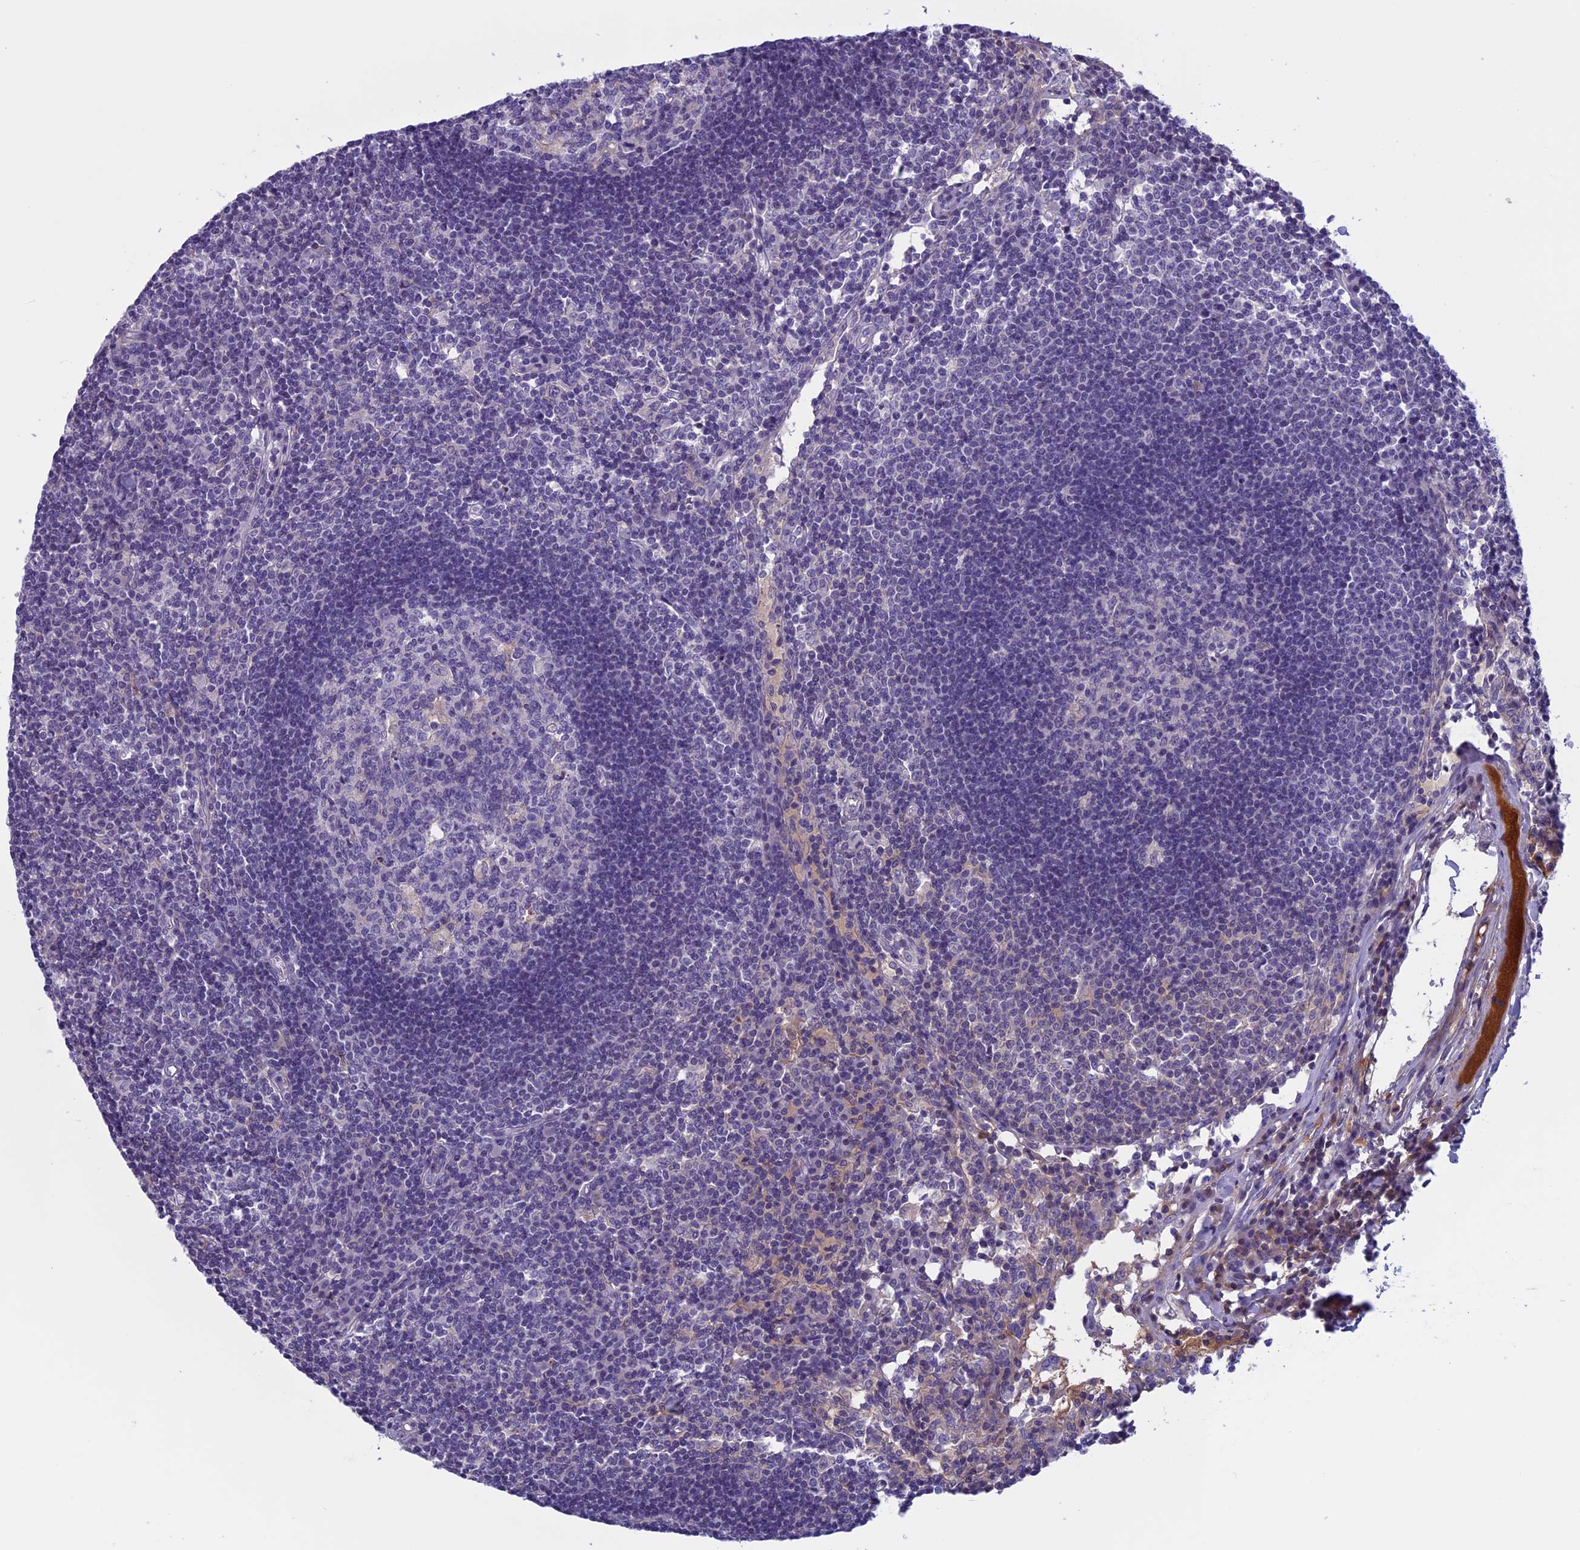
{"staining": {"intensity": "negative", "quantity": "none", "location": "none"}, "tissue": "lymph node", "cell_type": "Germinal center cells", "image_type": "normal", "snomed": [{"axis": "morphology", "description": "Normal tissue, NOS"}, {"axis": "topography", "description": "Lymph node"}], "caption": "Immunohistochemistry of normal lymph node shows no expression in germinal center cells.", "gene": "ANGPTL2", "patient": {"sex": "female", "age": 55}}